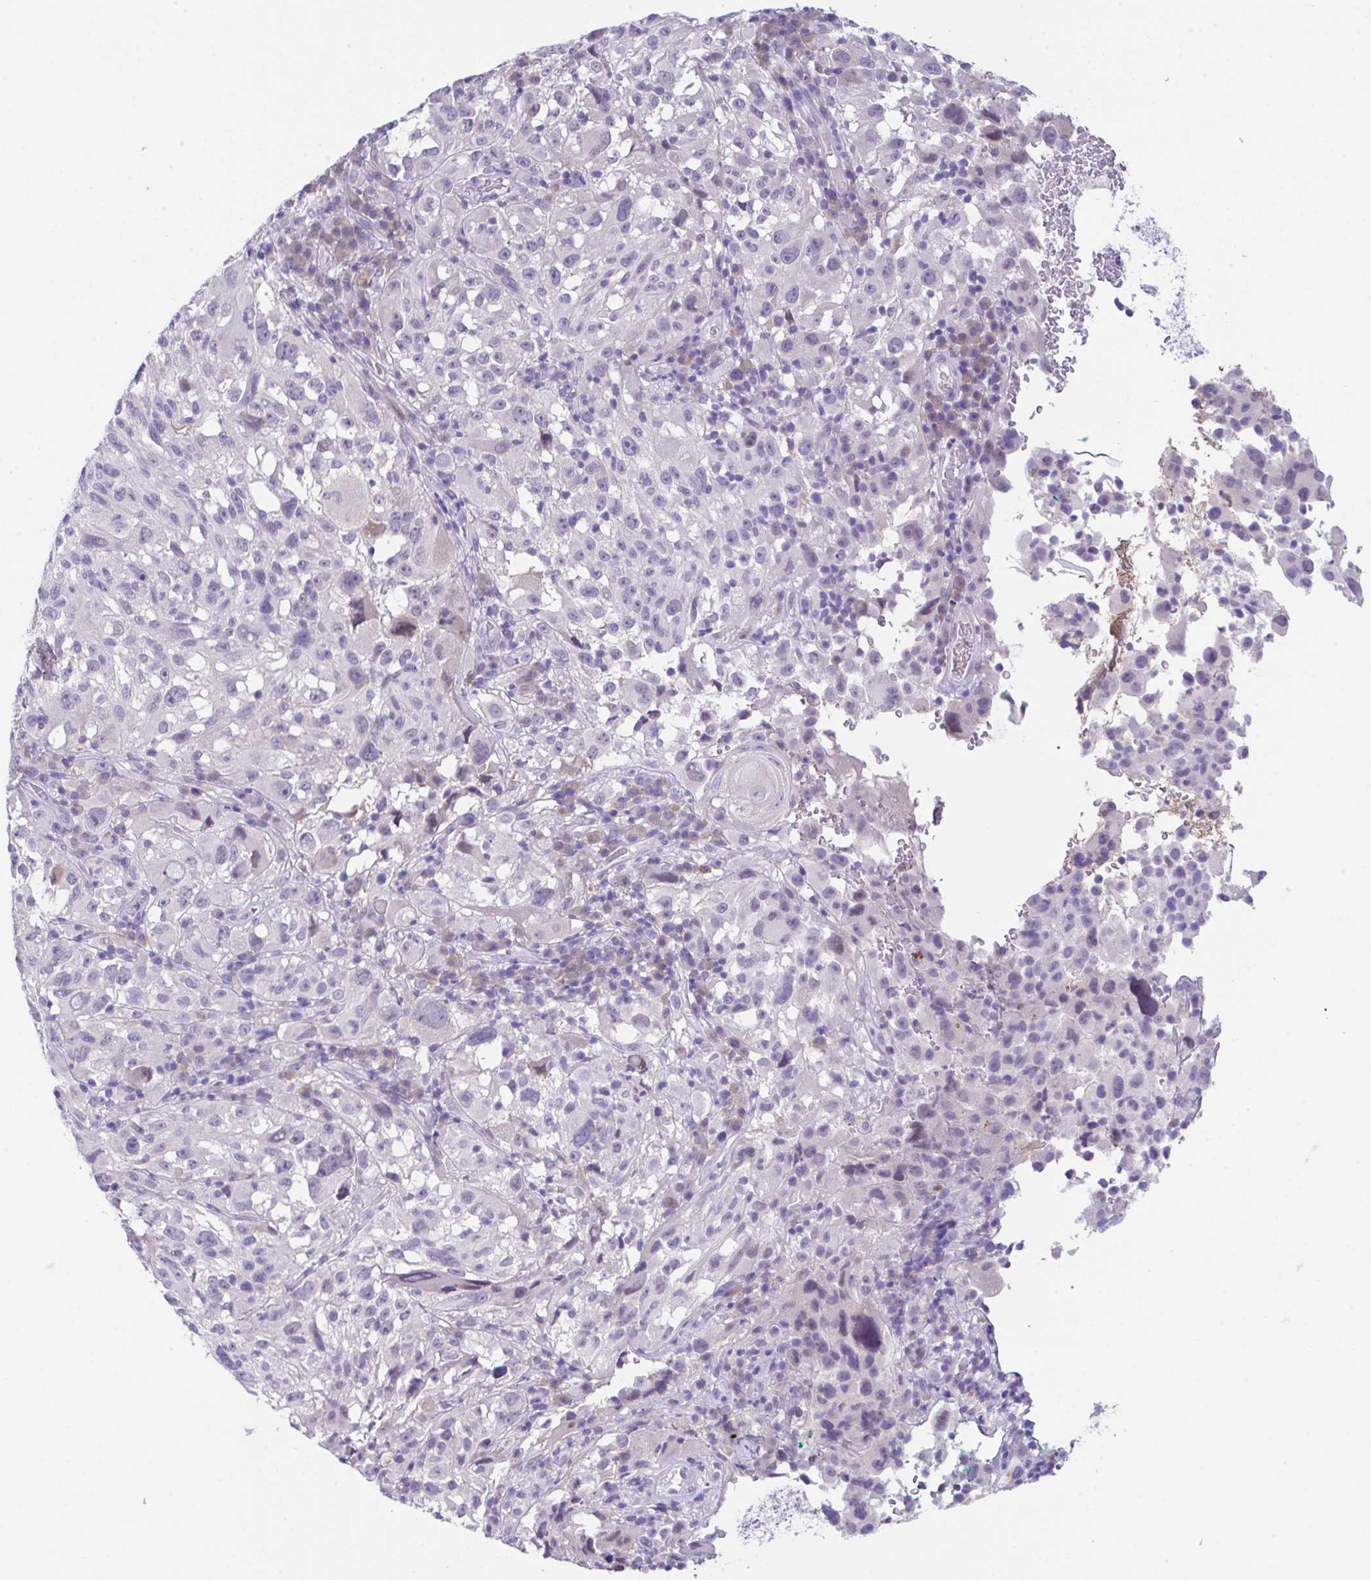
{"staining": {"intensity": "negative", "quantity": "none", "location": "none"}, "tissue": "melanoma", "cell_type": "Tumor cells", "image_type": "cancer", "snomed": [{"axis": "morphology", "description": "Malignant melanoma, NOS"}, {"axis": "topography", "description": "Skin"}], "caption": "A histopathology image of human melanoma is negative for staining in tumor cells.", "gene": "HOXB4", "patient": {"sex": "female", "age": 71}}